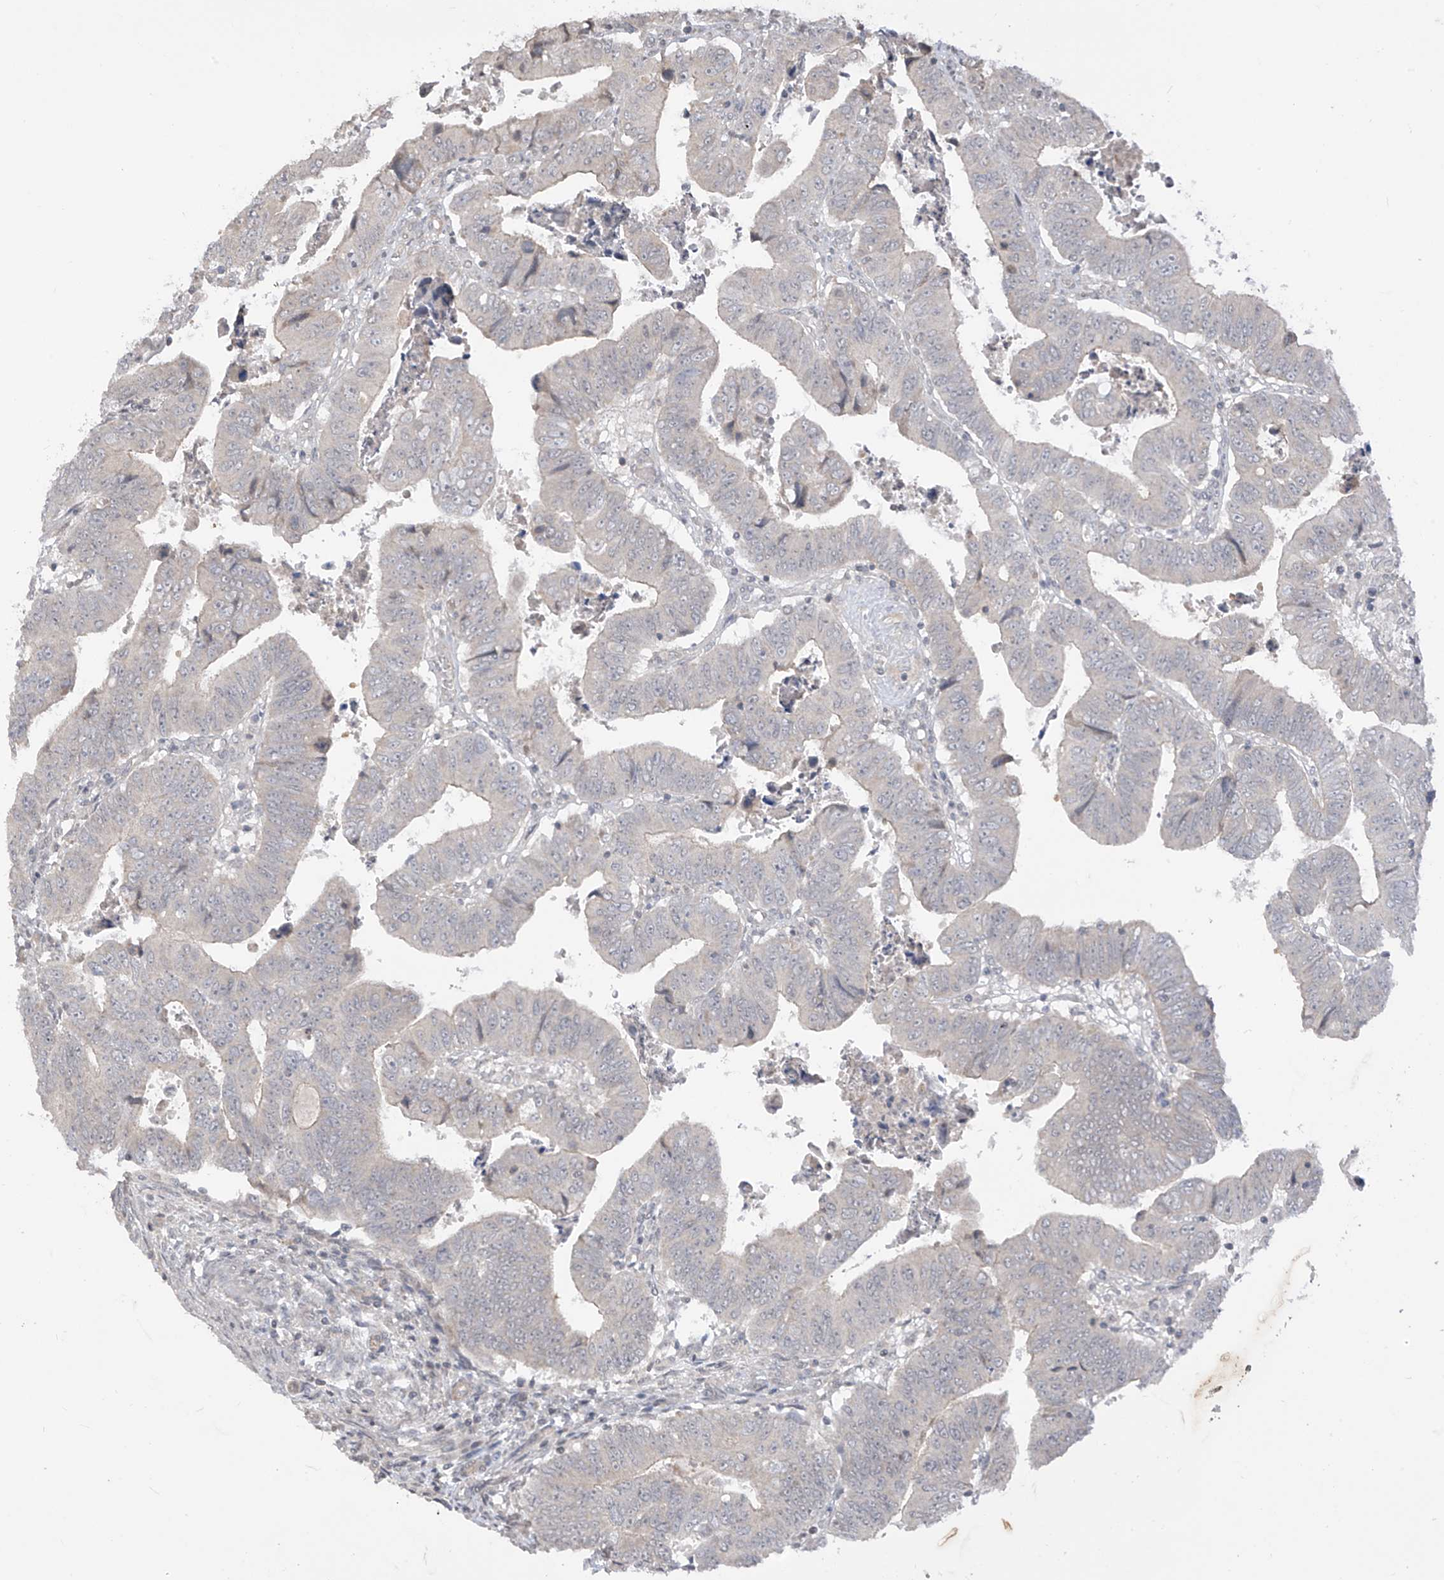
{"staining": {"intensity": "weak", "quantity": "<25%", "location": "cytoplasmic/membranous"}, "tissue": "colorectal cancer", "cell_type": "Tumor cells", "image_type": "cancer", "snomed": [{"axis": "morphology", "description": "Normal tissue, NOS"}, {"axis": "morphology", "description": "Adenocarcinoma, NOS"}, {"axis": "topography", "description": "Rectum"}], "caption": "The photomicrograph reveals no significant staining in tumor cells of colorectal cancer (adenocarcinoma).", "gene": "DGKQ", "patient": {"sex": "female", "age": 65}}